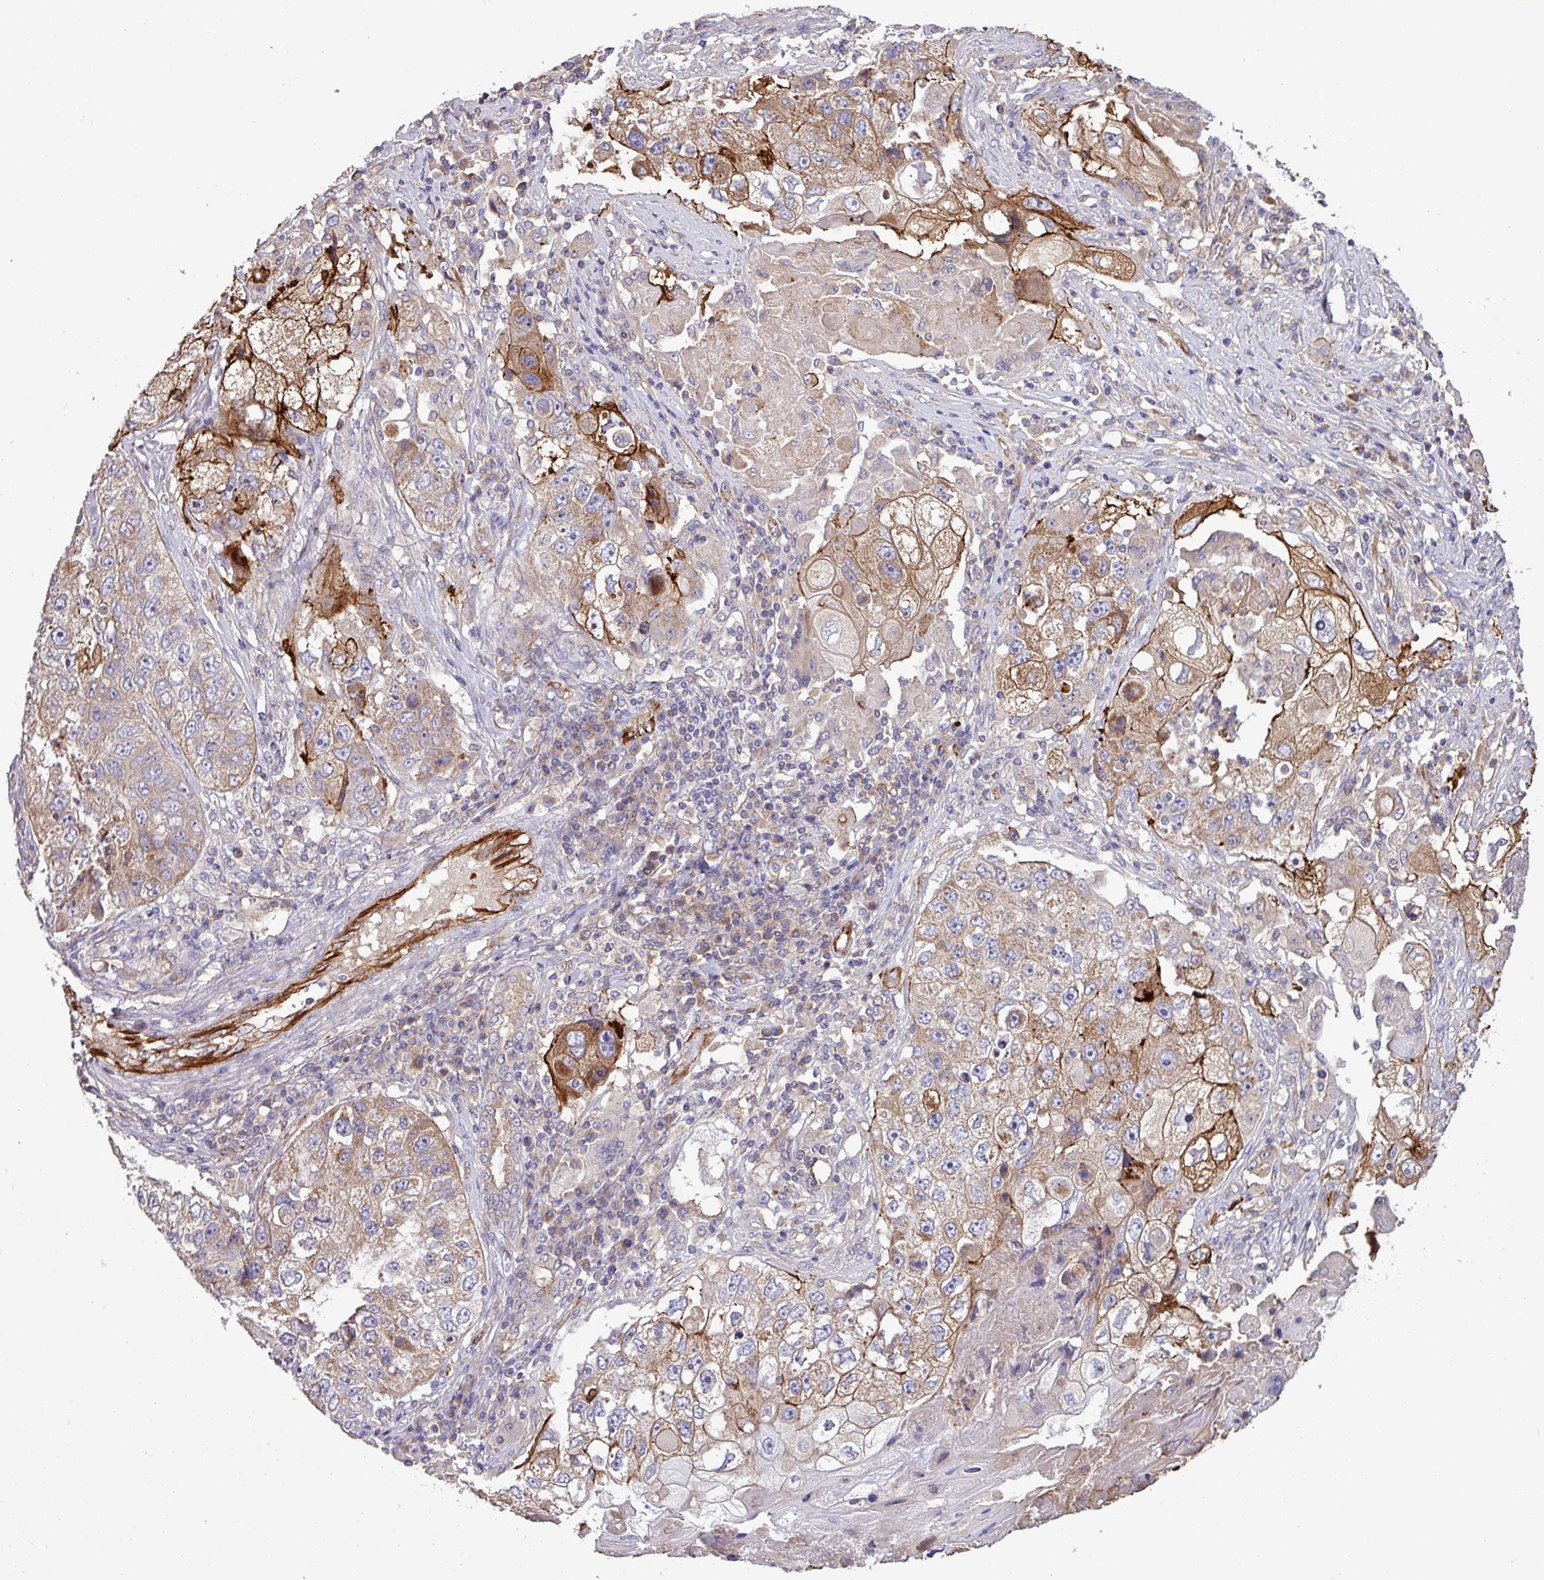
{"staining": {"intensity": "moderate", "quantity": "25%-75%", "location": "cytoplasmic/membranous"}, "tissue": "lung cancer", "cell_type": "Tumor cells", "image_type": "cancer", "snomed": [{"axis": "morphology", "description": "Squamous cell carcinoma, NOS"}, {"axis": "topography", "description": "Lung"}], "caption": "There is medium levels of moderate cytoplasmic/membranous expression in tumor cells of lung cancer, as demonstrated by immunohistochemical staining (brown color).", "gene": "LRRC53", "patient": {"sex": "male", "age": 61}}